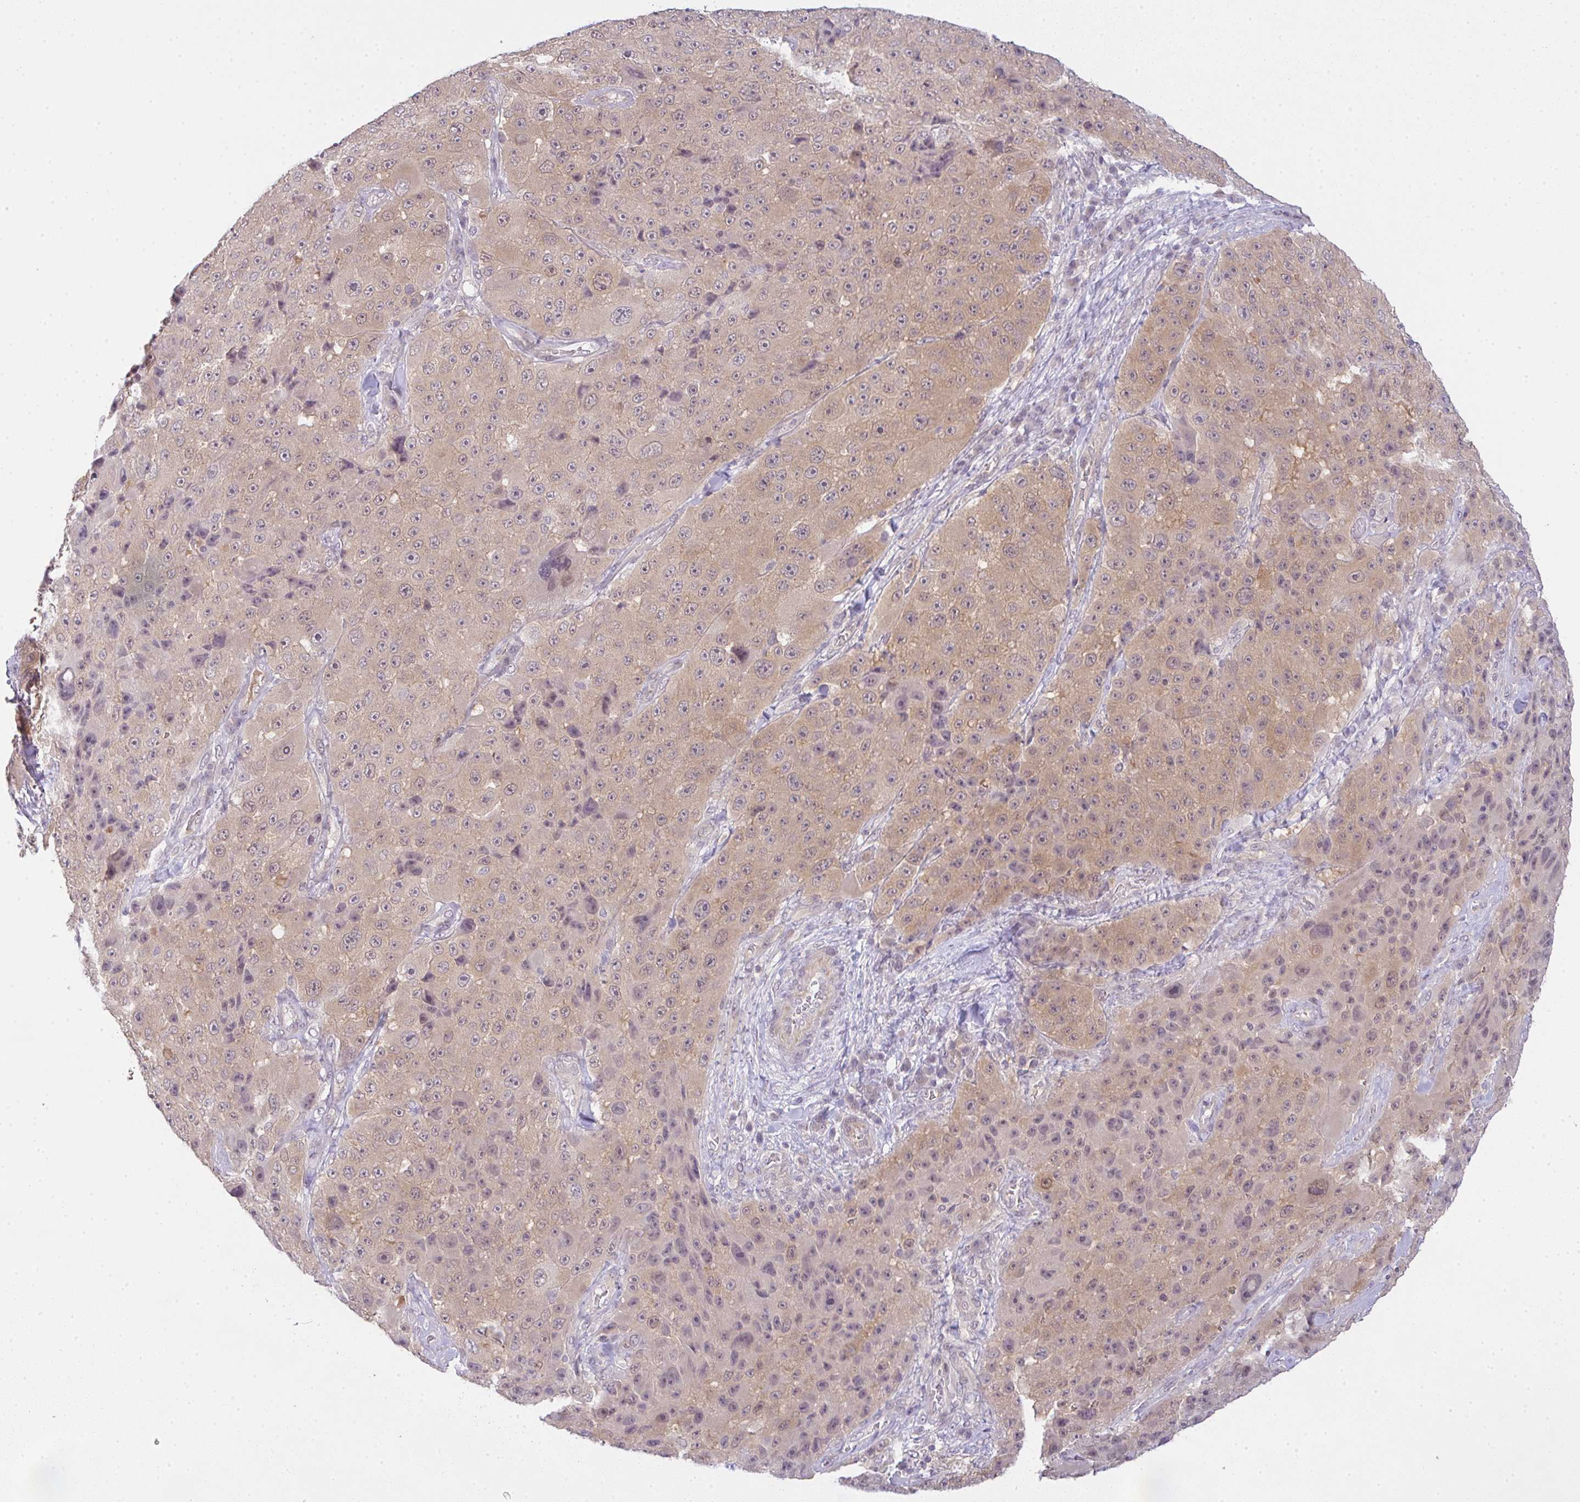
{"staining": {"intensity": "weak", "quantity": "25%-75%", "location": "cytoplasmic/membranous"}, "tissue": "melanoma", "cell_type": "Tumor cells", "image_type": "cancer", "snomed": [{"axis": "morphology", "description": "Malignant melanoma, Metastatic site"}, {"axis": "topography", "description": "Lymph node"}], "caption": "Malignant melanoma (metastatic site) stained for a protein (brown) shows weak cytoplasmic/membranous positive staining in approximately 25%-75% of tumor cells.", "gene": "CSE1L", "patient": {"sex": "male", "age": 62}}